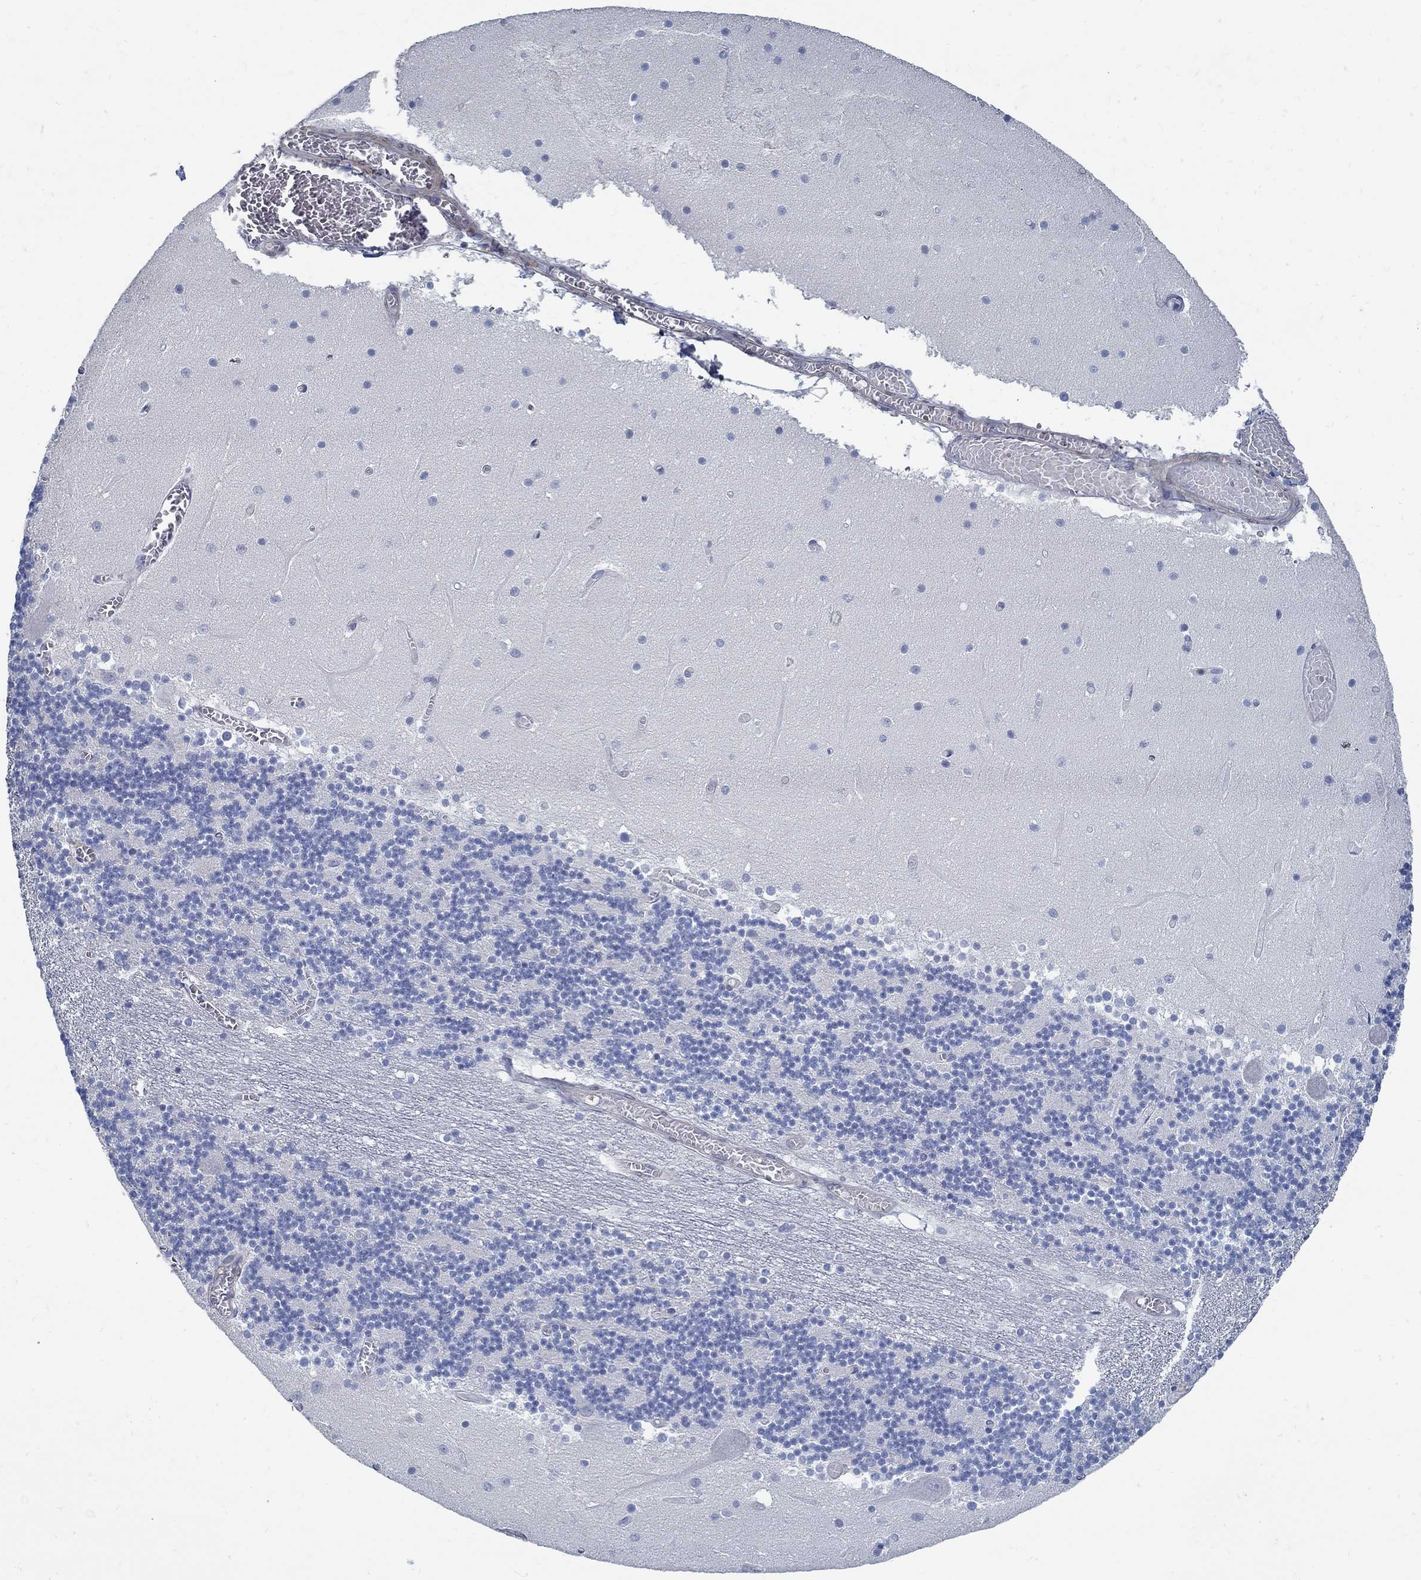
{"staining": {"intensity": "negative", "quantity": "none", "location": "none"}, "tissue": "cerebellum", "cell_type": "Cells in granular layer", "image_type": "normal", "snomed": [{"axis": "morphology", "description": "Normal tissue, NOS"}, {"axis": "topography", "description": "Cerebellum"}], "caption": "This is an immunohistochemistry (IHC) histopathology image of normal cerebellum. There is no staining in cells in granular layer.", "gene": "C15orf39", "patient": {"sex": "female", "age": 28}}